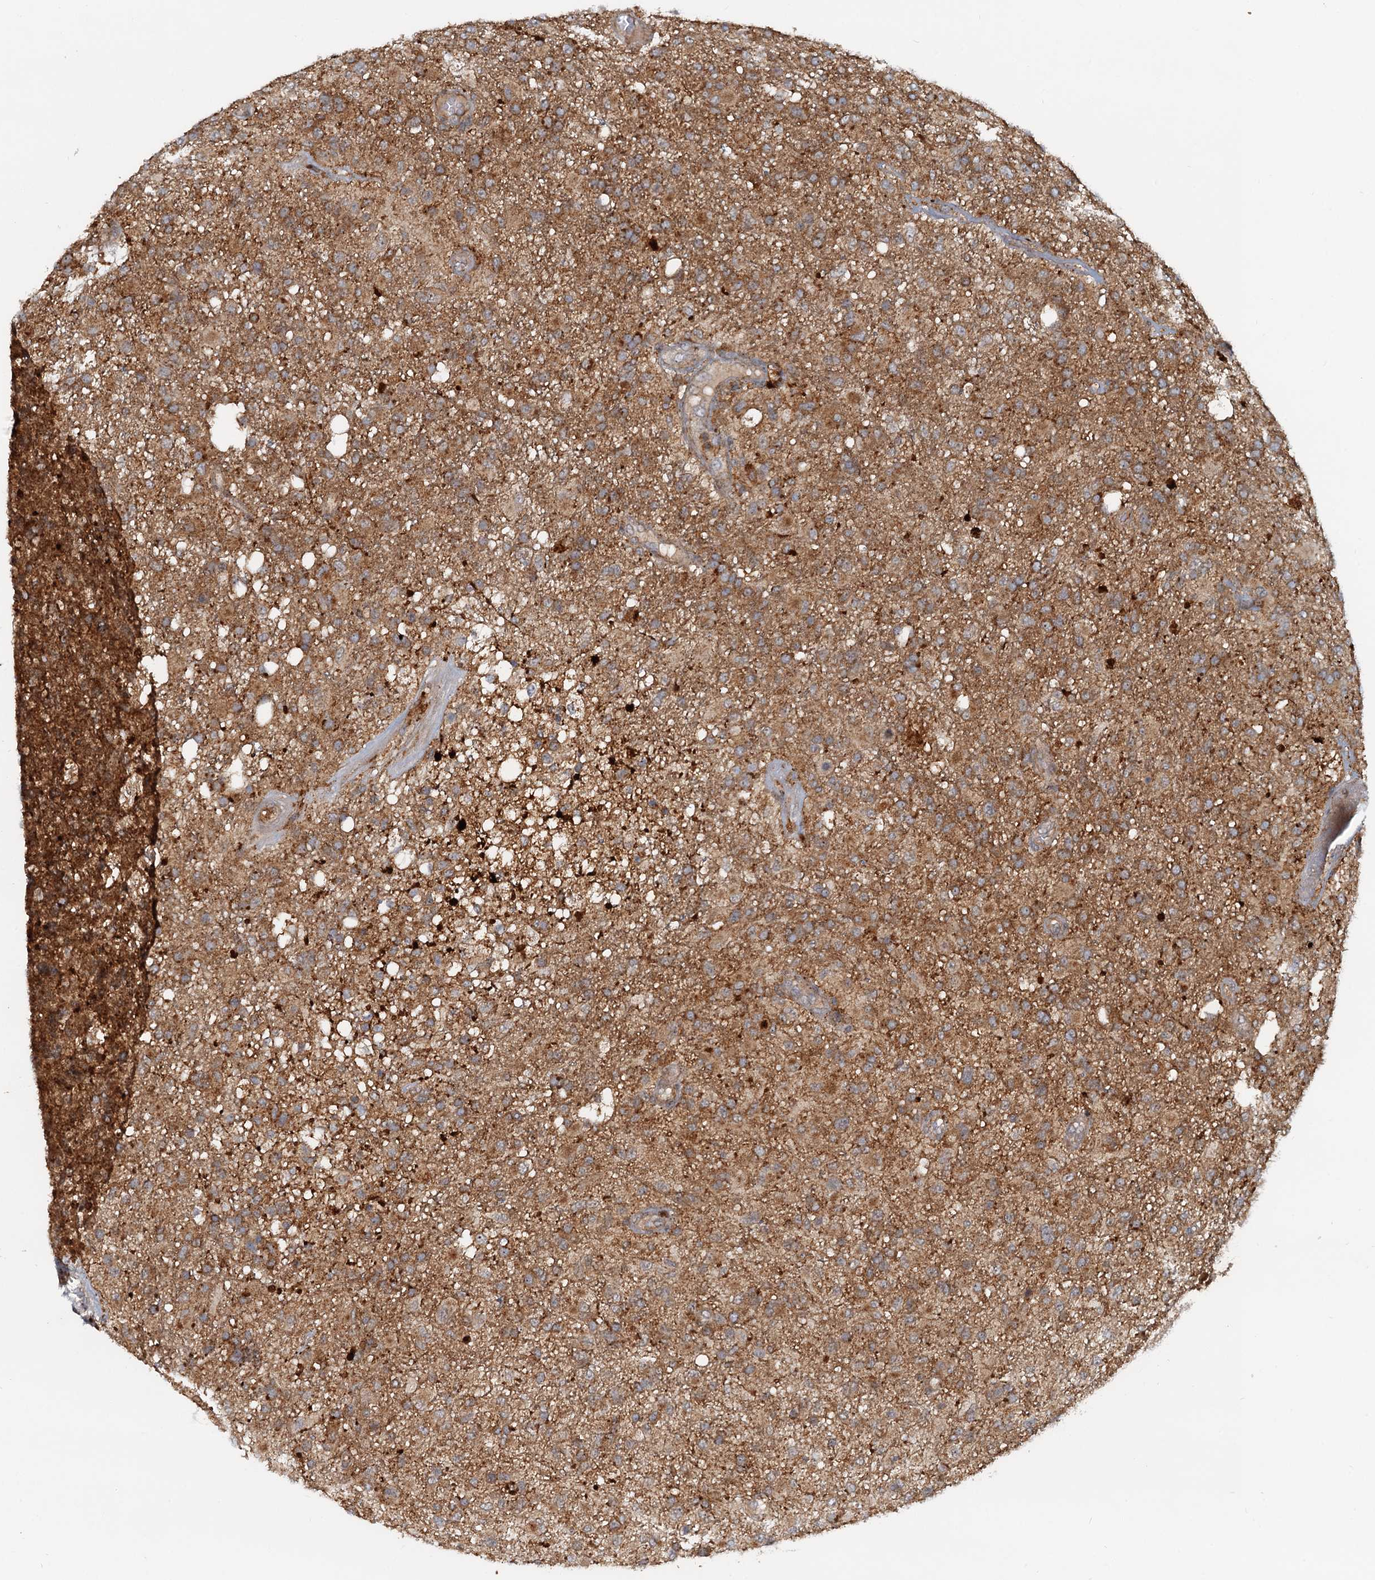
{"staining": {"intensity": "moderate", "quantity": ">75%", "location": "cytoplasmic/membranous"}, "tissue": "glioma", "cell_type": "Tumor cells", "image_type": "cancer", "snomed": [{"axis": "morphology", "description": "Glioma, malignant, High grade"}, {"axis": "topography", "description": "Brain"}], "caption": "This is an image of IHC staining of malignant high-grade glioma, which shows moderate staining in the cytoplasmic/membranous of tumor cells.", "gene": "TOLLIP", "patient": {"sex": "female", "age": 74}}